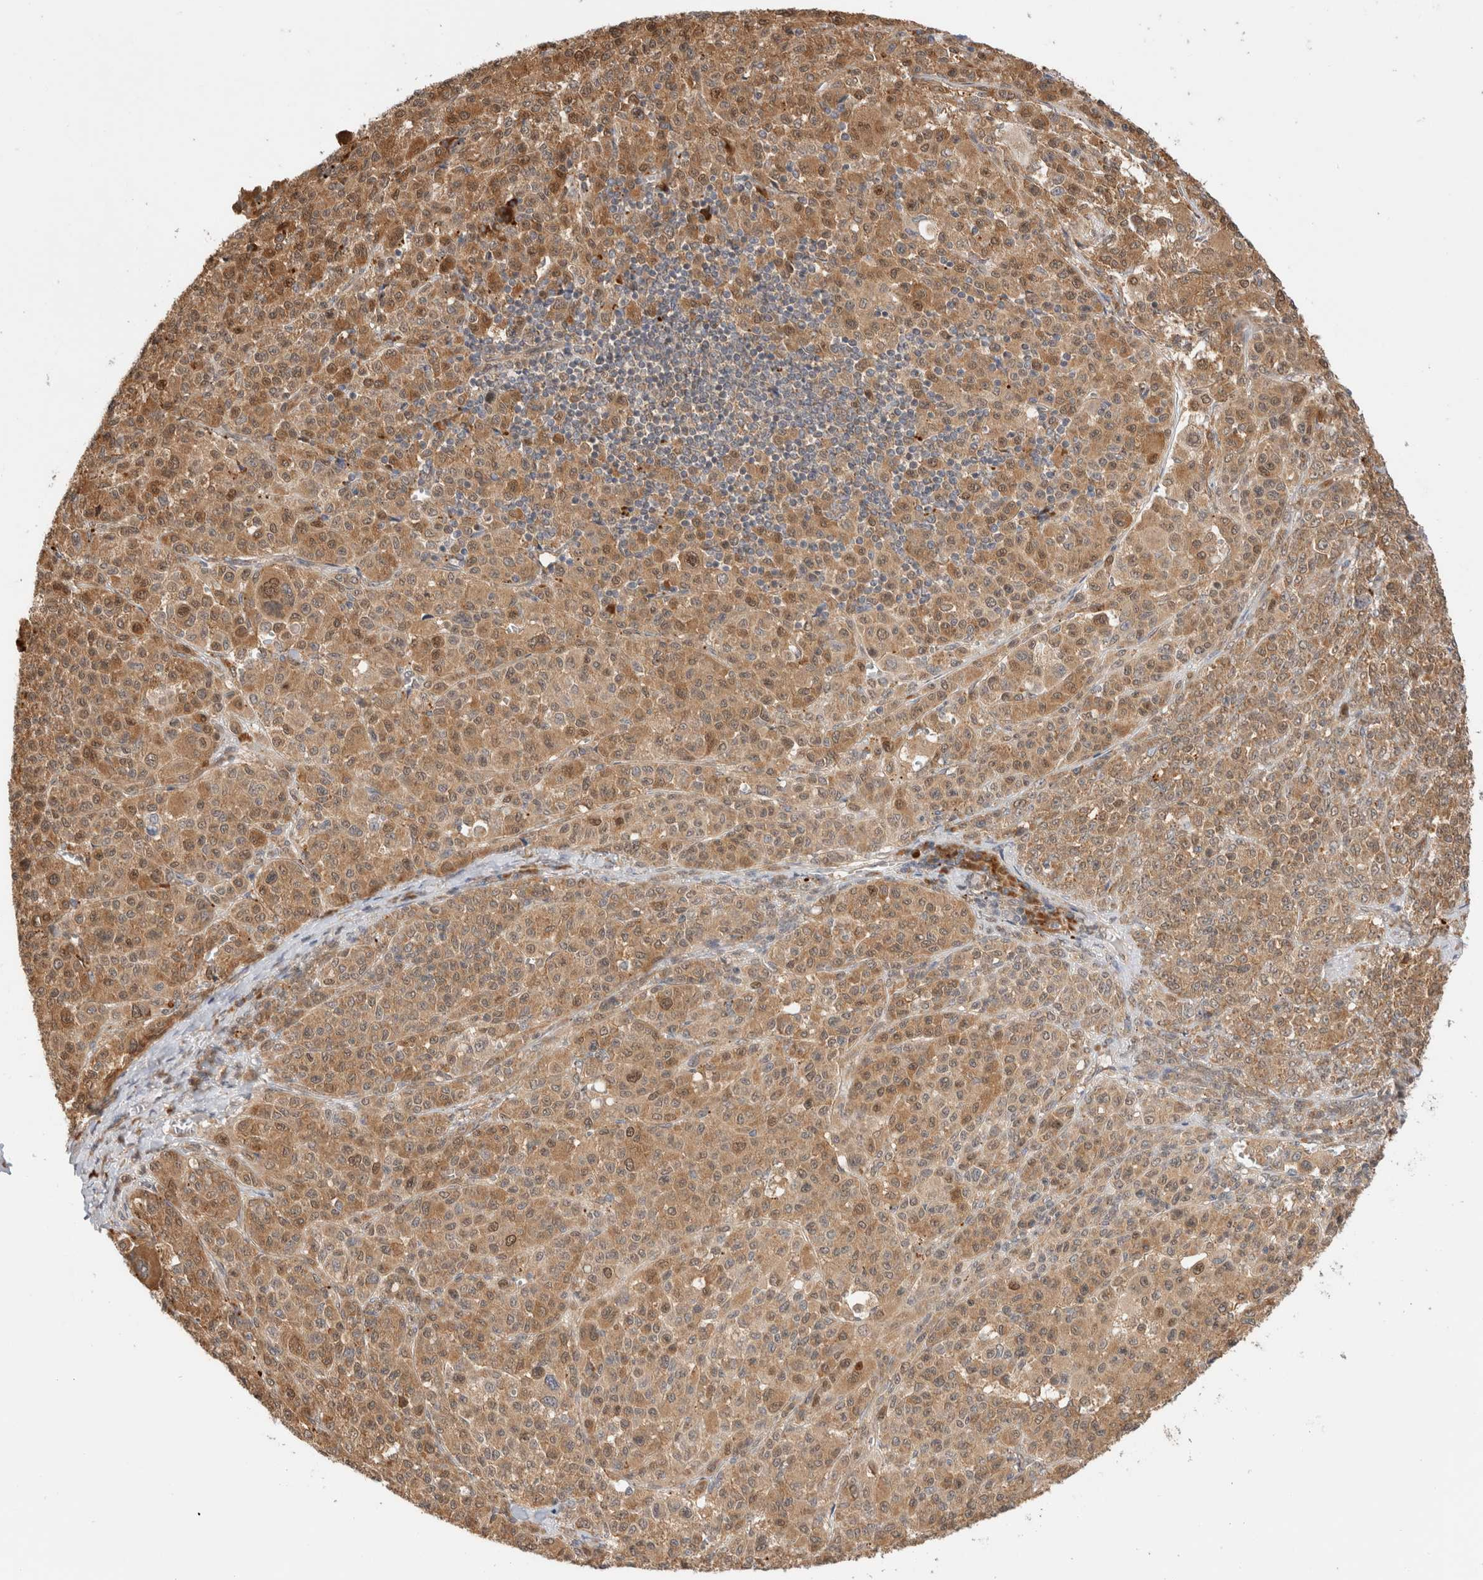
{"staining": {"intensity": "weak", "quantity": ">75%", "location": "cytoplasmic/membranous,nuclear"}, "tissue": "melanoma", "cell_type": "Tumor cells", "image_type": "cancer", "snomed": [{"axis": "morphology", "description": "Malignant melanoma, Metastatic site"}, {"axis": "topography", "description": "Skin"}], "caption": "Immunohistochemical staining of human melanoma reveals low levels of weak cytoplasmic/membranous and nuclear expression in about >75% of tumor cells. The staining is performed using DAB (3,3'-diaminobenzidine) brown chromogen to label protein expression. The nuclei are counter-stained blue using hematoxylin.", "gene": "ACTL9", "patient": {"sex": "female", "age": 74}}